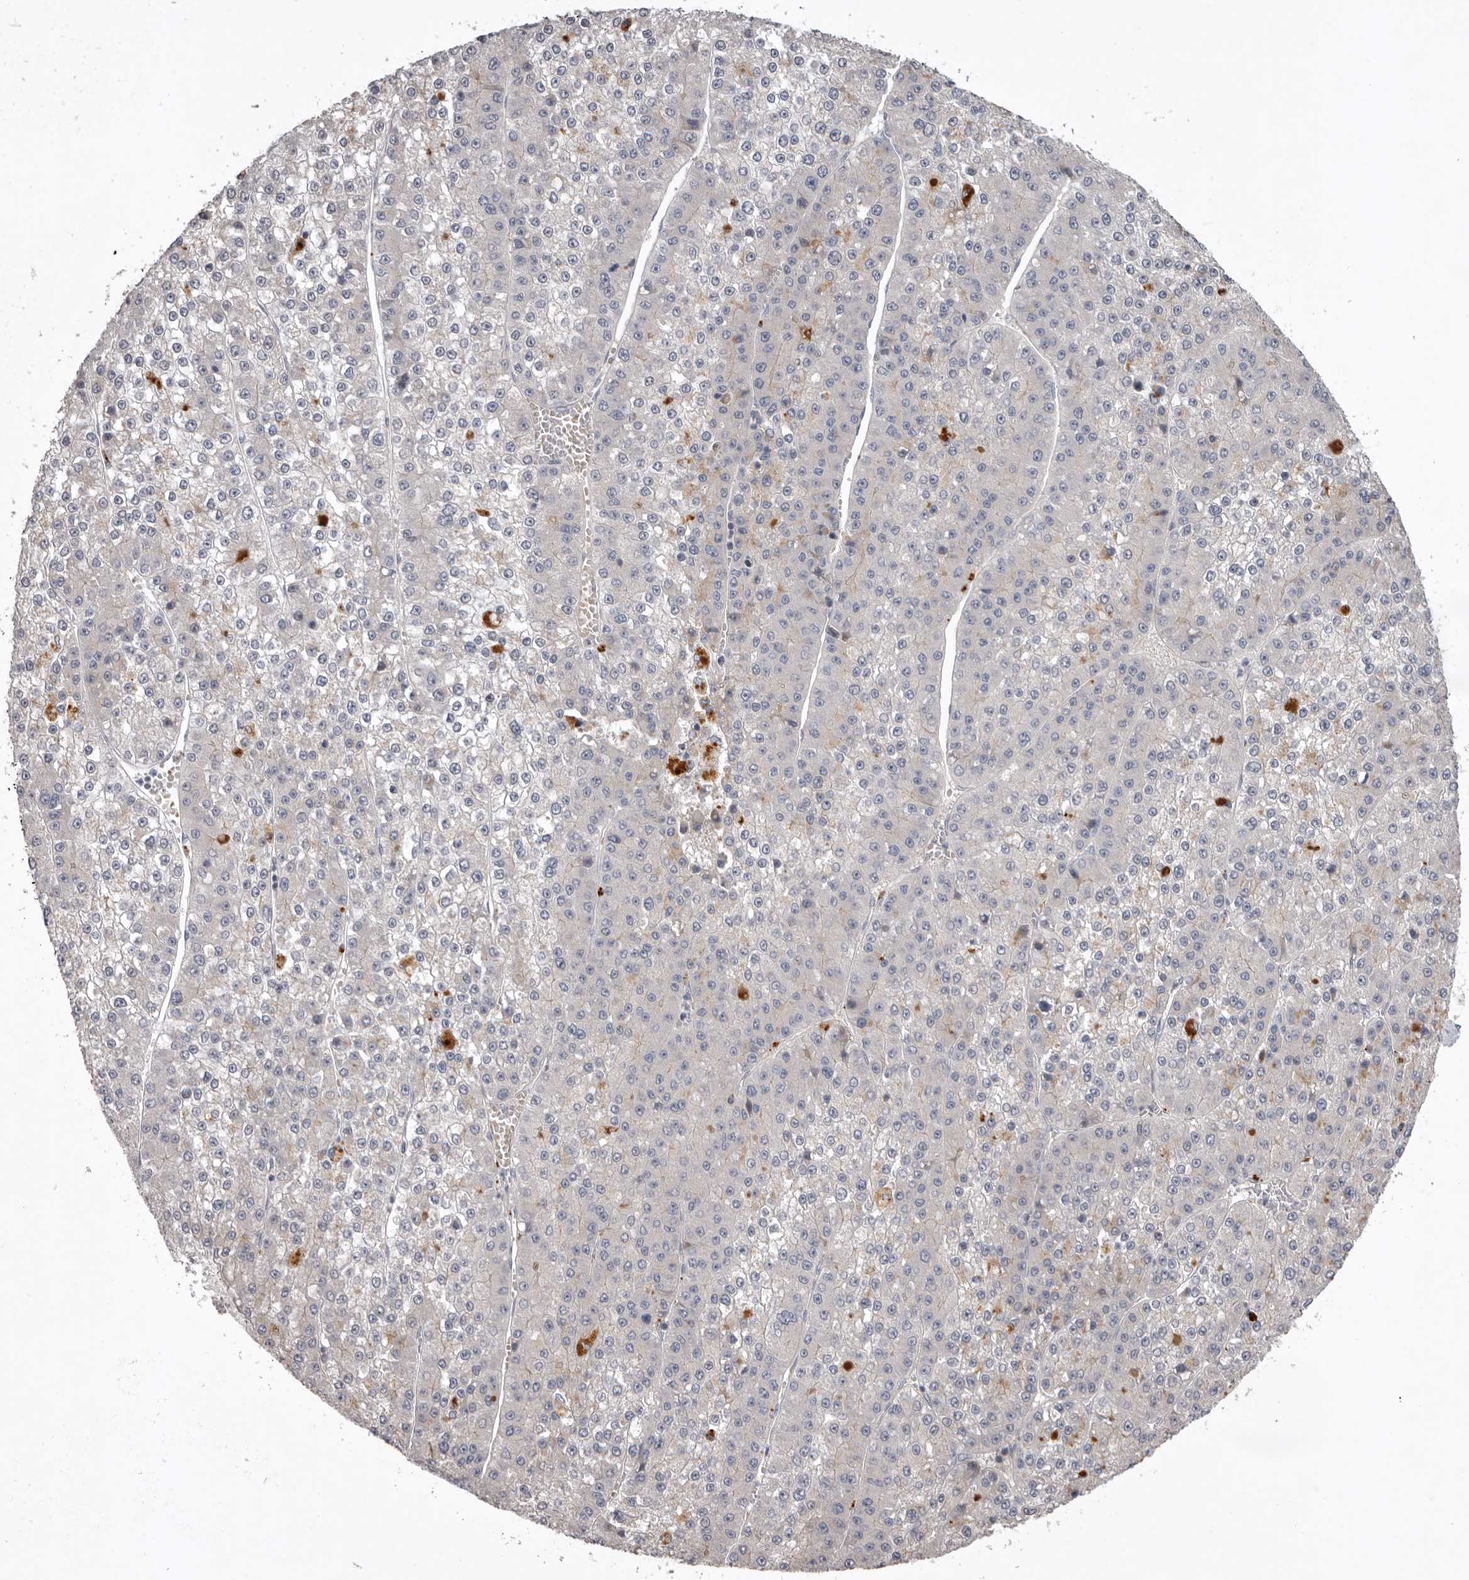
{"staining": {"intensity": "negative", "quantity": "none", "location": "none"}, "tissue": "liver cancer", "cell_type": "Tumor cells", "image_type": "cancer", "snomed": [{"axis": "morphology", "description": "Carcinoma, Hepatocellular, NOS"}, {"axis": "topography", "description": "Liver"}], "caption": "This is an IHC micrograph of hepatocellular carcinoma (liver). There is no staining in tumor cells.", "gene": "WDR47", "patient": {"sex": "female", "age": 73}}